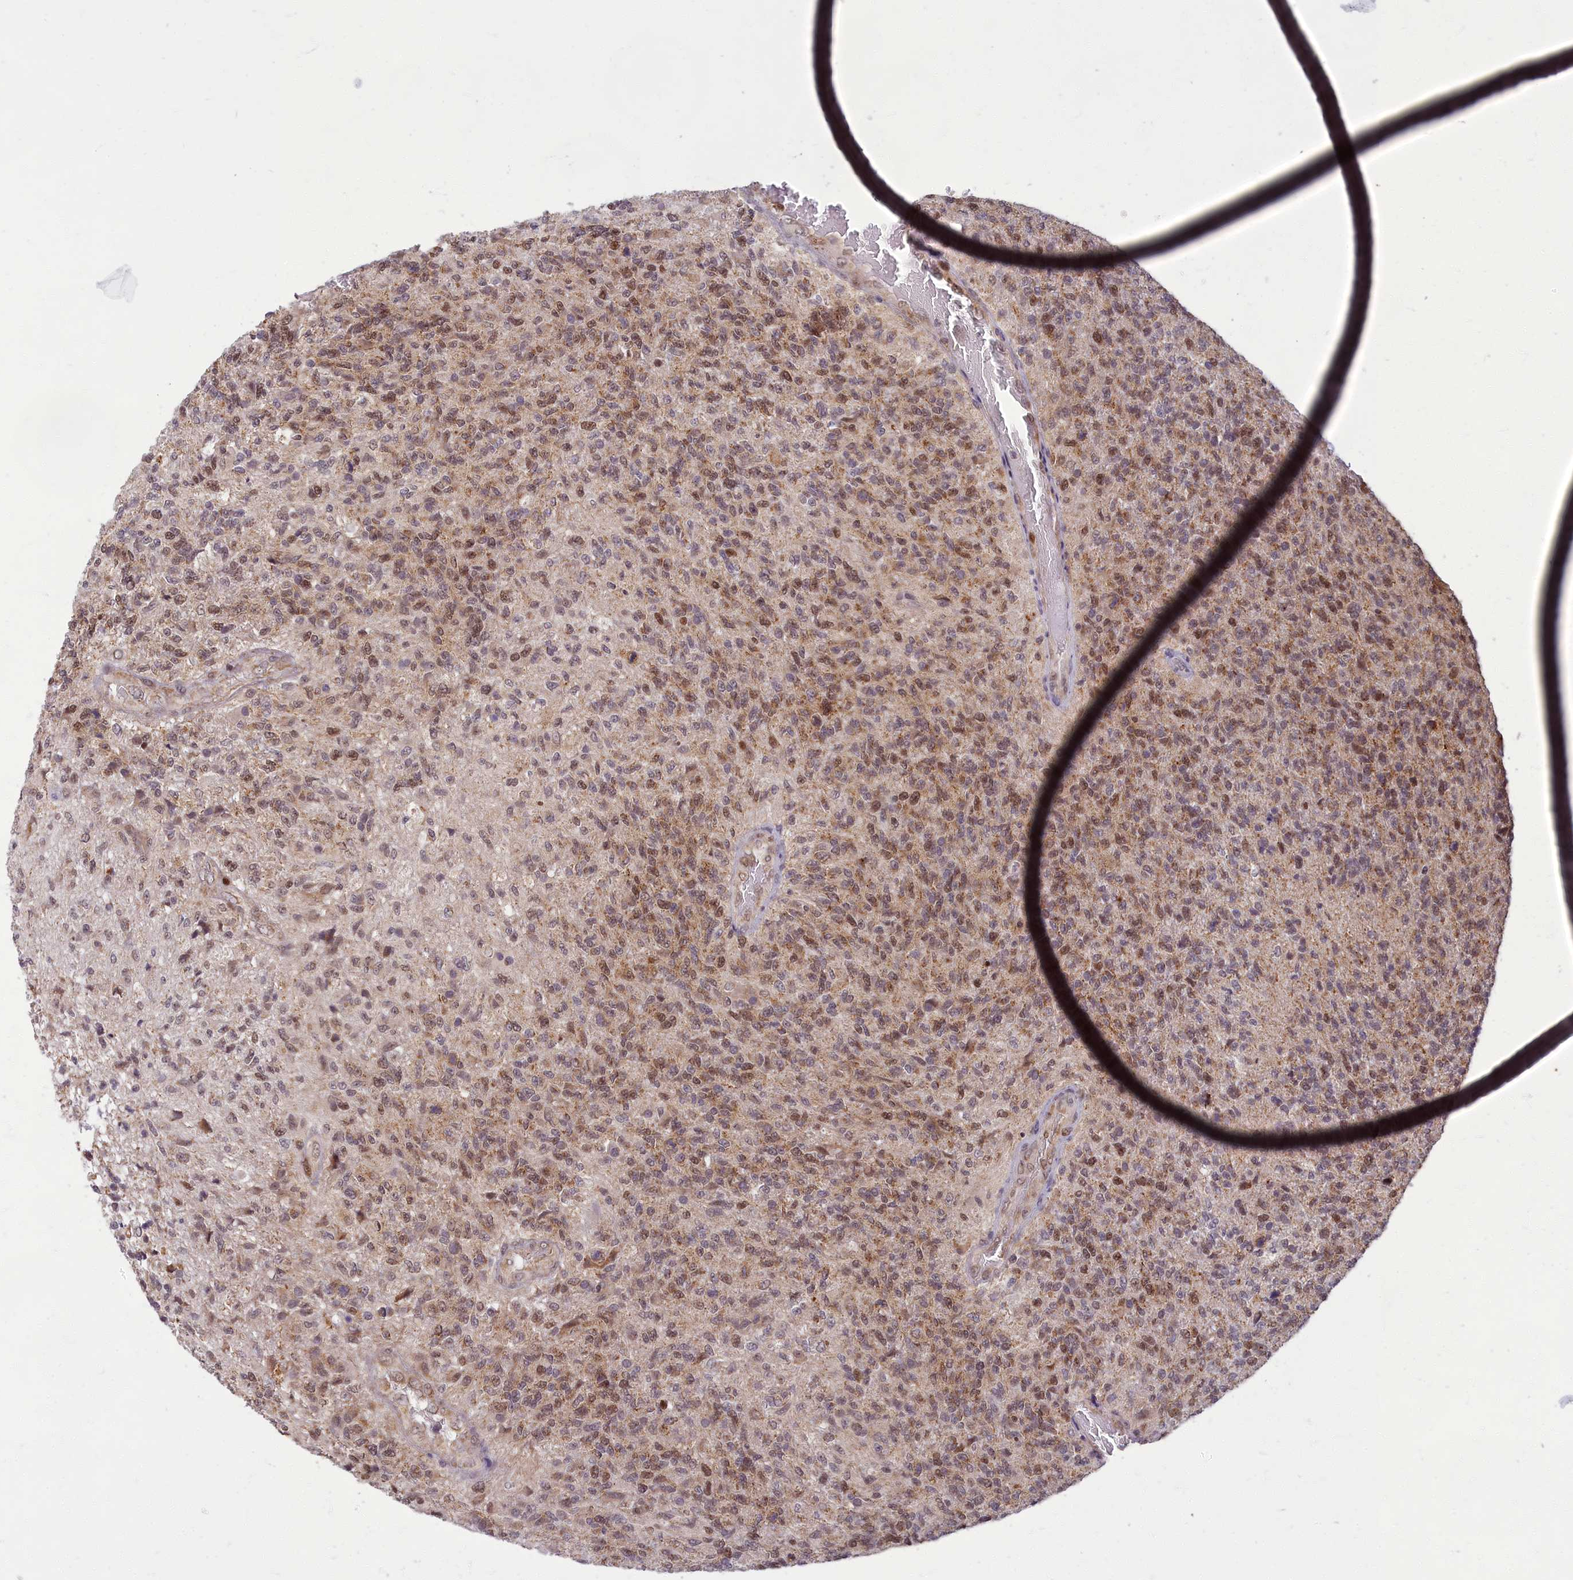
{"staining": {"intensity": "moderate", "quantity": ">75%", "location": "cytoplasmic/membranous,nuclear"}, "tissue": "glioma", "cell_type": "Tumor cells", "image_type": "cancer", "snomed": [{"axis": "morphology", "description": "Glioma, malignant, High grade"}, {"axis": "topography", "description": "Brain"}], "caption": "An image showing moderate cytoplasmic/membranous and nuclear positivity in approximately >75% of tumor cells in glioma, as visualized by brown immunohistochemical staining.", "gene": "EARS2", "patient": {"sex": "male", "age": 56}}